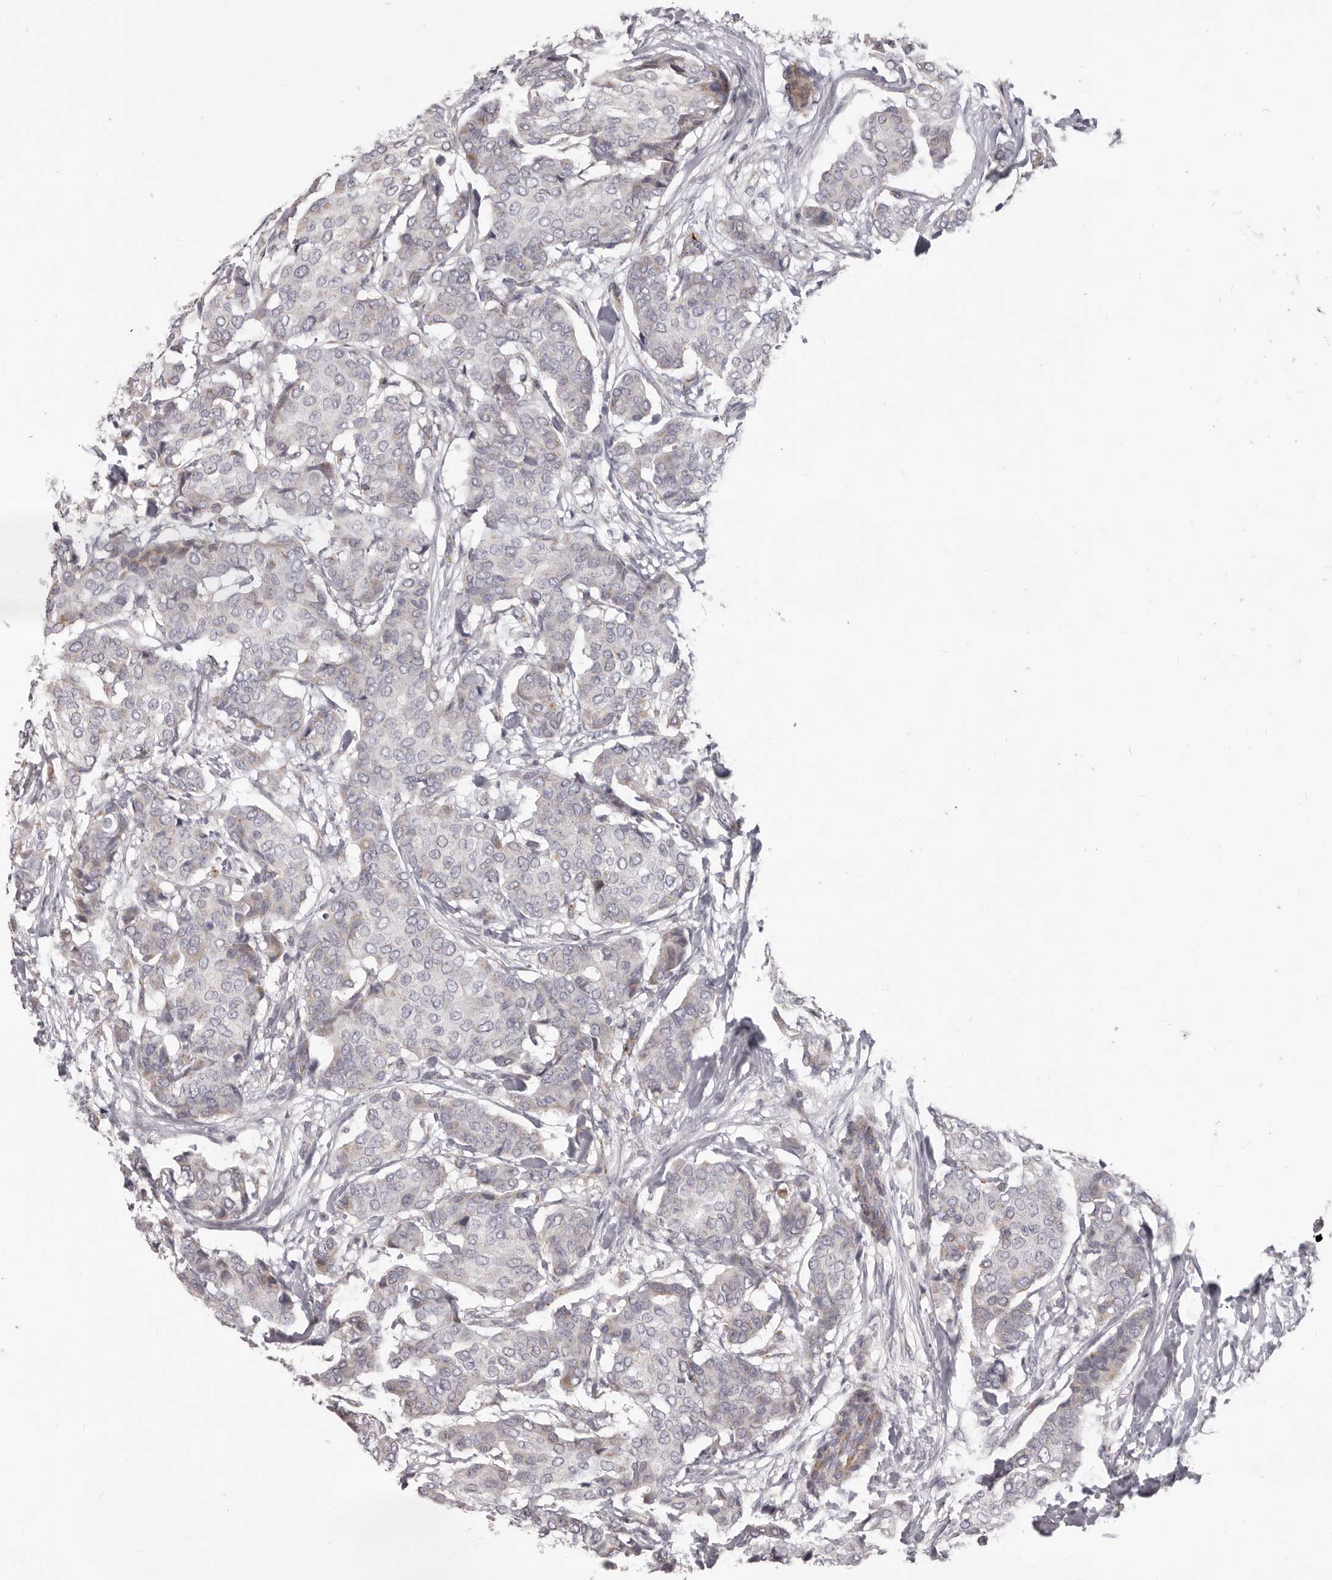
{"staining": {"intensity": "weak", "quantity": "<25%", "location": "cytoplasmic/membranous"}, "tissue": "breast cancer", "cell_type": "Tumor cells", "image_type": "cancer", "snomed": [{"axis": "morphology", "description": "Duct carcinoma"}, {"axis": "topography", "description": "Breast"}], "caption": "Breast infiltrating ductal carcinoma was stained to show a protein in brown. There is no significant expression in tumor cells.", "gene": "PRMT2", "patient": {"sex": "female", "age": 75}}